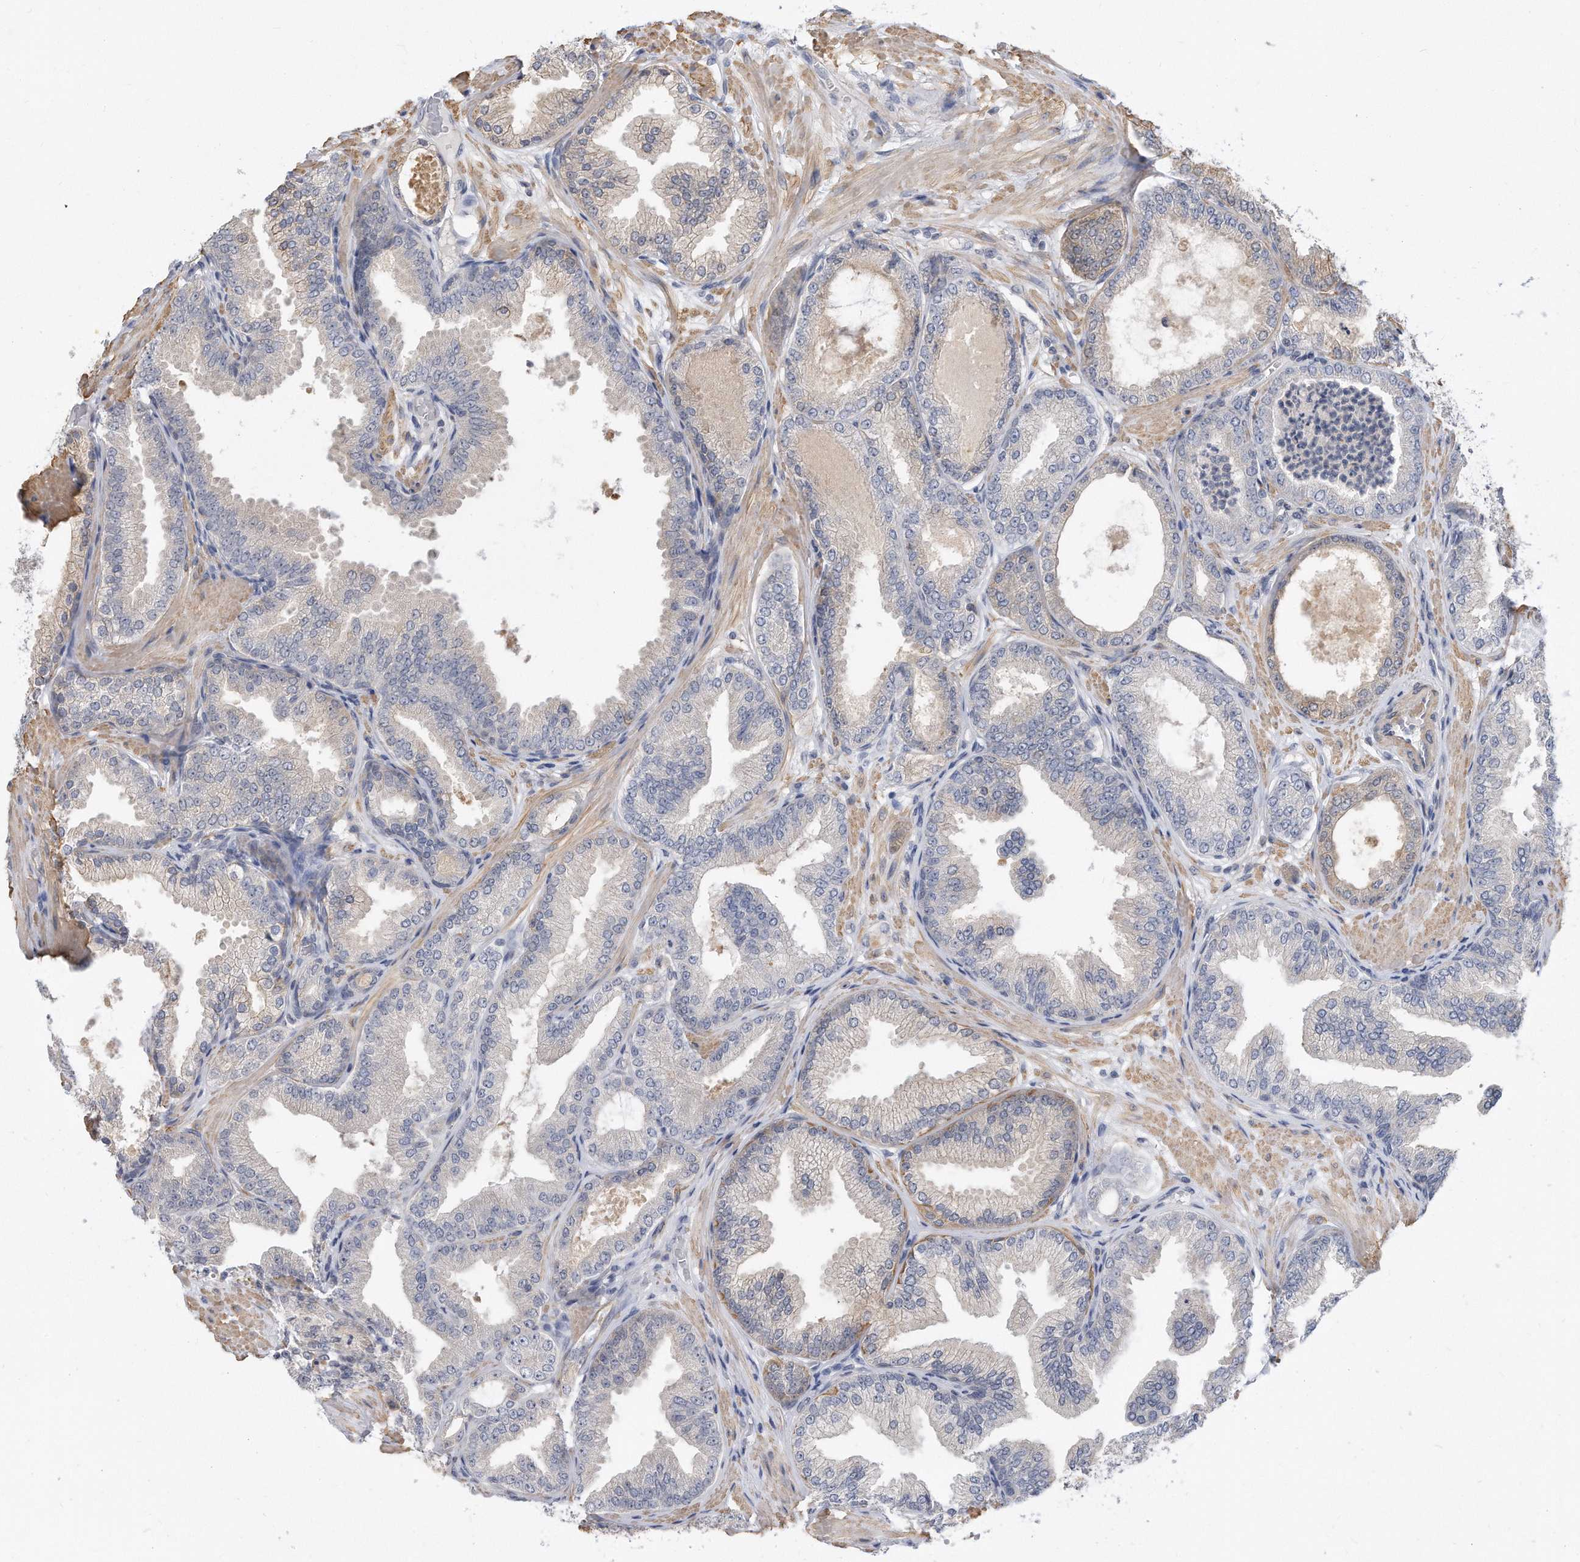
{"staining": {"intensity": "negative", "quantity": "none", "location": "none"}, "tissue": "prostate cancer", "cell_type": "Tumor cells", "image_type": "cancer", "snomed": [{"axis": "morphology", "description": "Adenocarcinoma, Low grade"}, {"axis": "topography", "description": "Prostate"}], "caption": "Protein analysis of prostate adenocarcinoma (low-grade) reveals no significant expression in tumor cells. (DAB immunohistochemistry visualized using brightfield microscopy, high magnification).", "gene": "TCP1", "patient": {"sex": "male", "age": 63}}